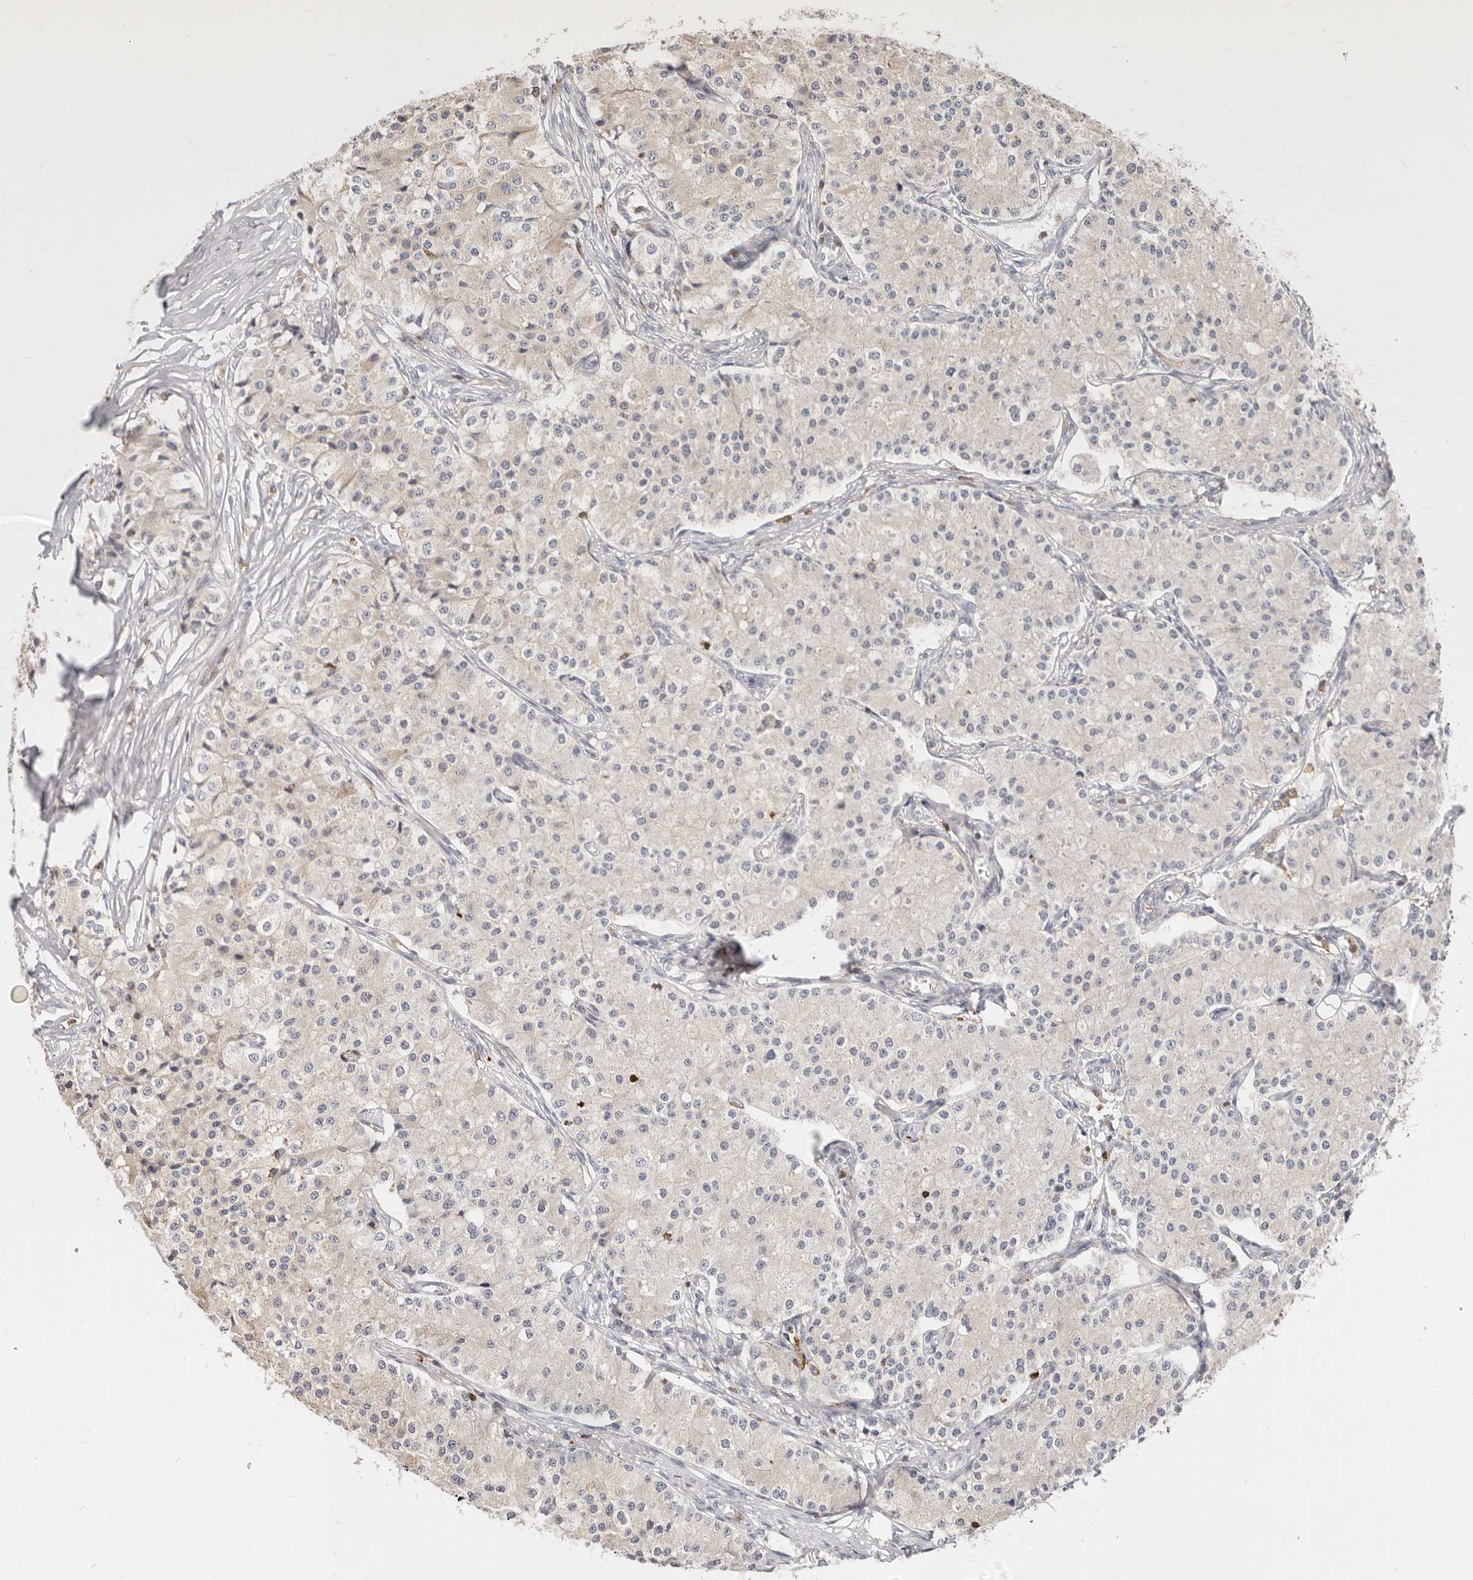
{"staining": {"intensity": "negative", "quantity": "none", "location": "none"}, "tissue": "carcinoid", "cell_type": "Tumor cells", "image_type": "cancer", "snomed": [{"axis": "morphology", "description": "Carcinoid, malignant, NOS"}, {"axis": "topography", "description": "Colon"}], "caption": "Immunohistochemistry (IHC) photomicrograph of carcinoid stained for a protein (brown), which shows no staining in tumor cells.", "gene": "TMEM63B", "patient": {"sex": "female", "age": 52}}